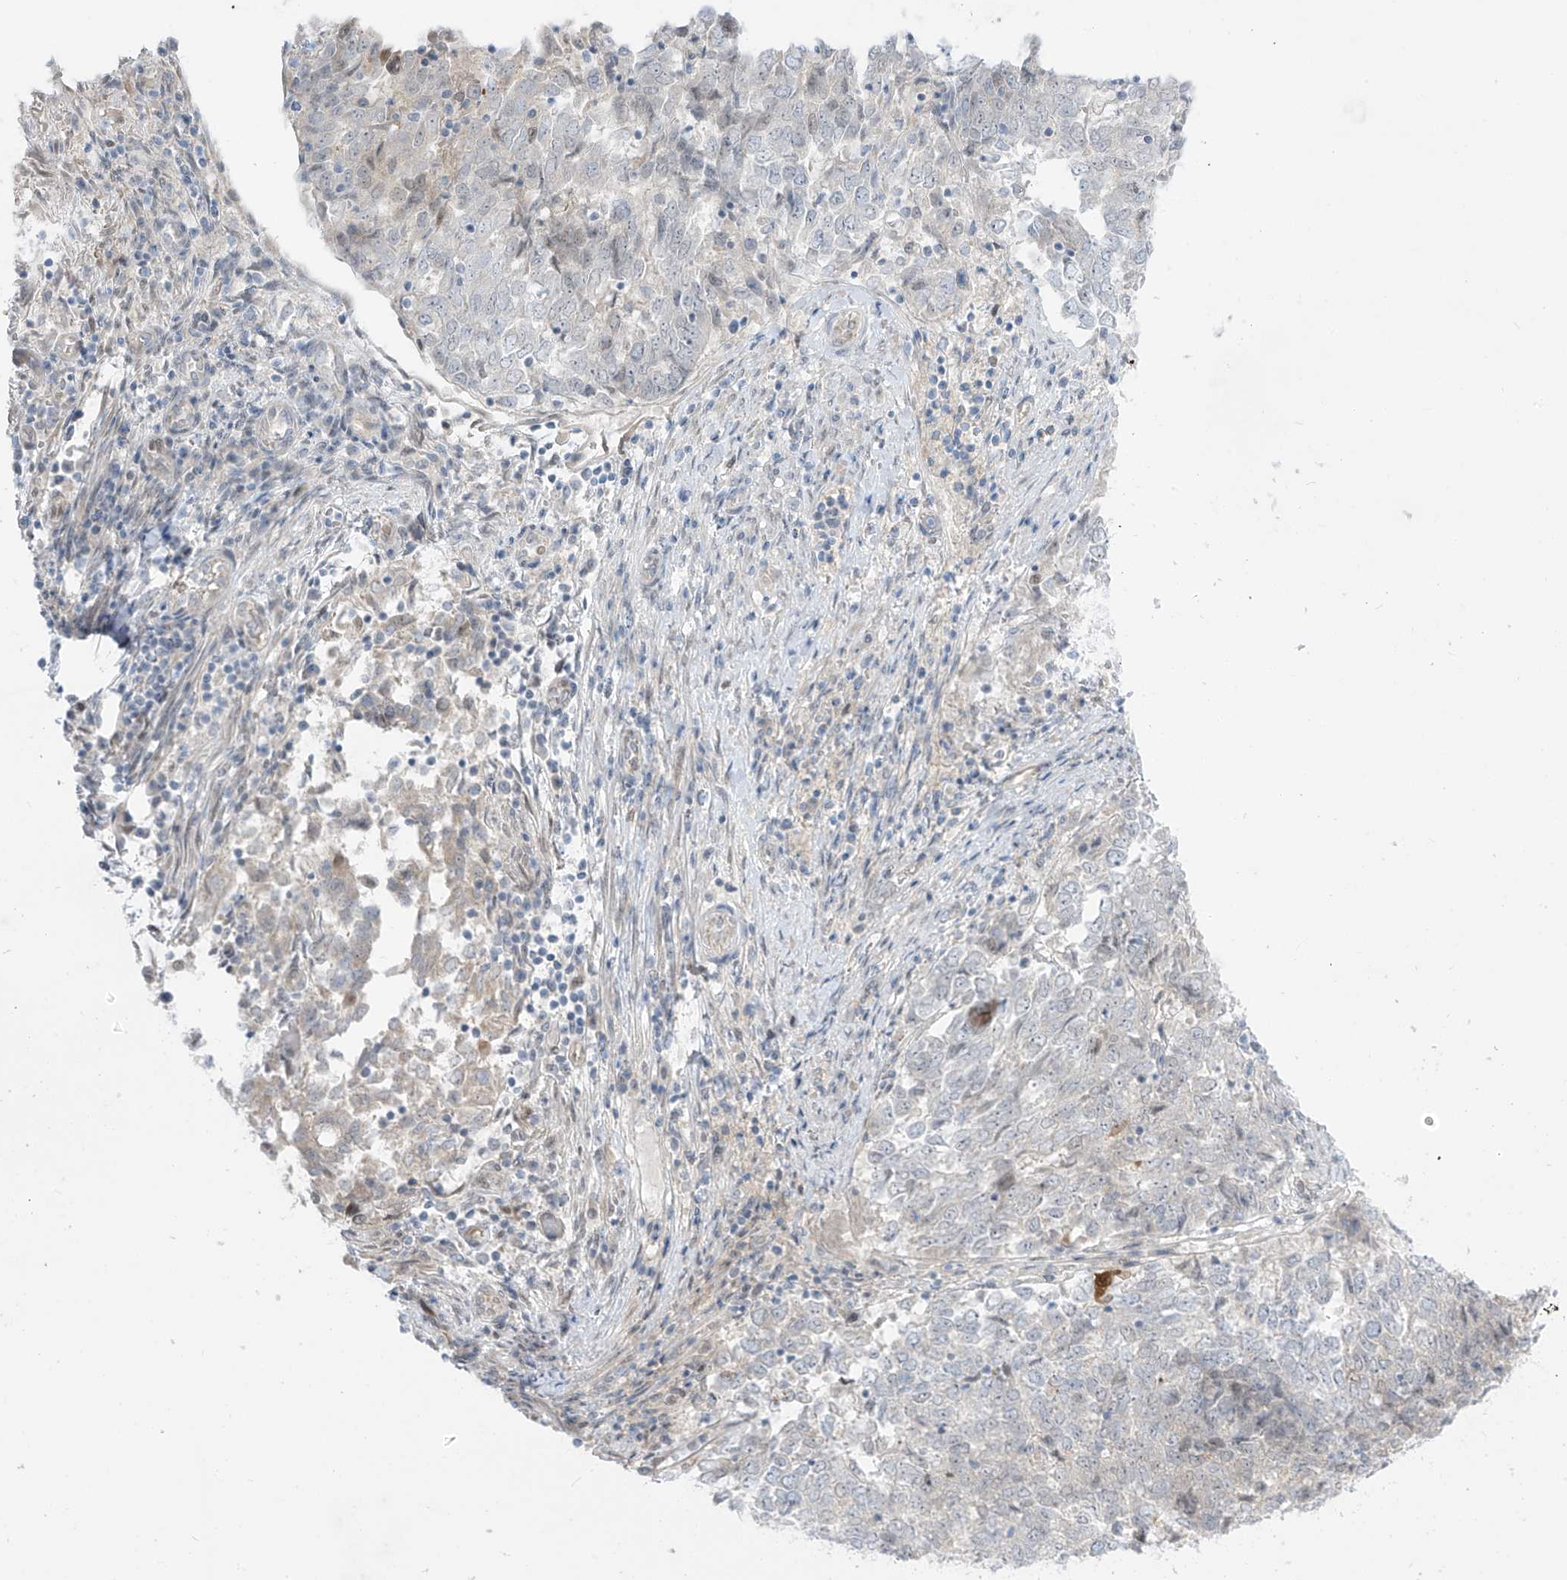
{"staining": {"intensity": "negative", "quantity": "none", "location": "none"}, "tissue": "endometrial cancer", "cell_type": "Tumor cells", "image_type": "cancer", "snomed": [{"axis": "morphology", "description": "Adenocarcinoma, NOS"}, {"axis": "topography", "description": "Endometrium"}], "caption": "Immunohistochemical staining of human adenocarcinoma (endometrial) displays no significant staining in tumor cells.", "gene": "ASPRV1", "patient": {"sex": "female", "age": 80}}